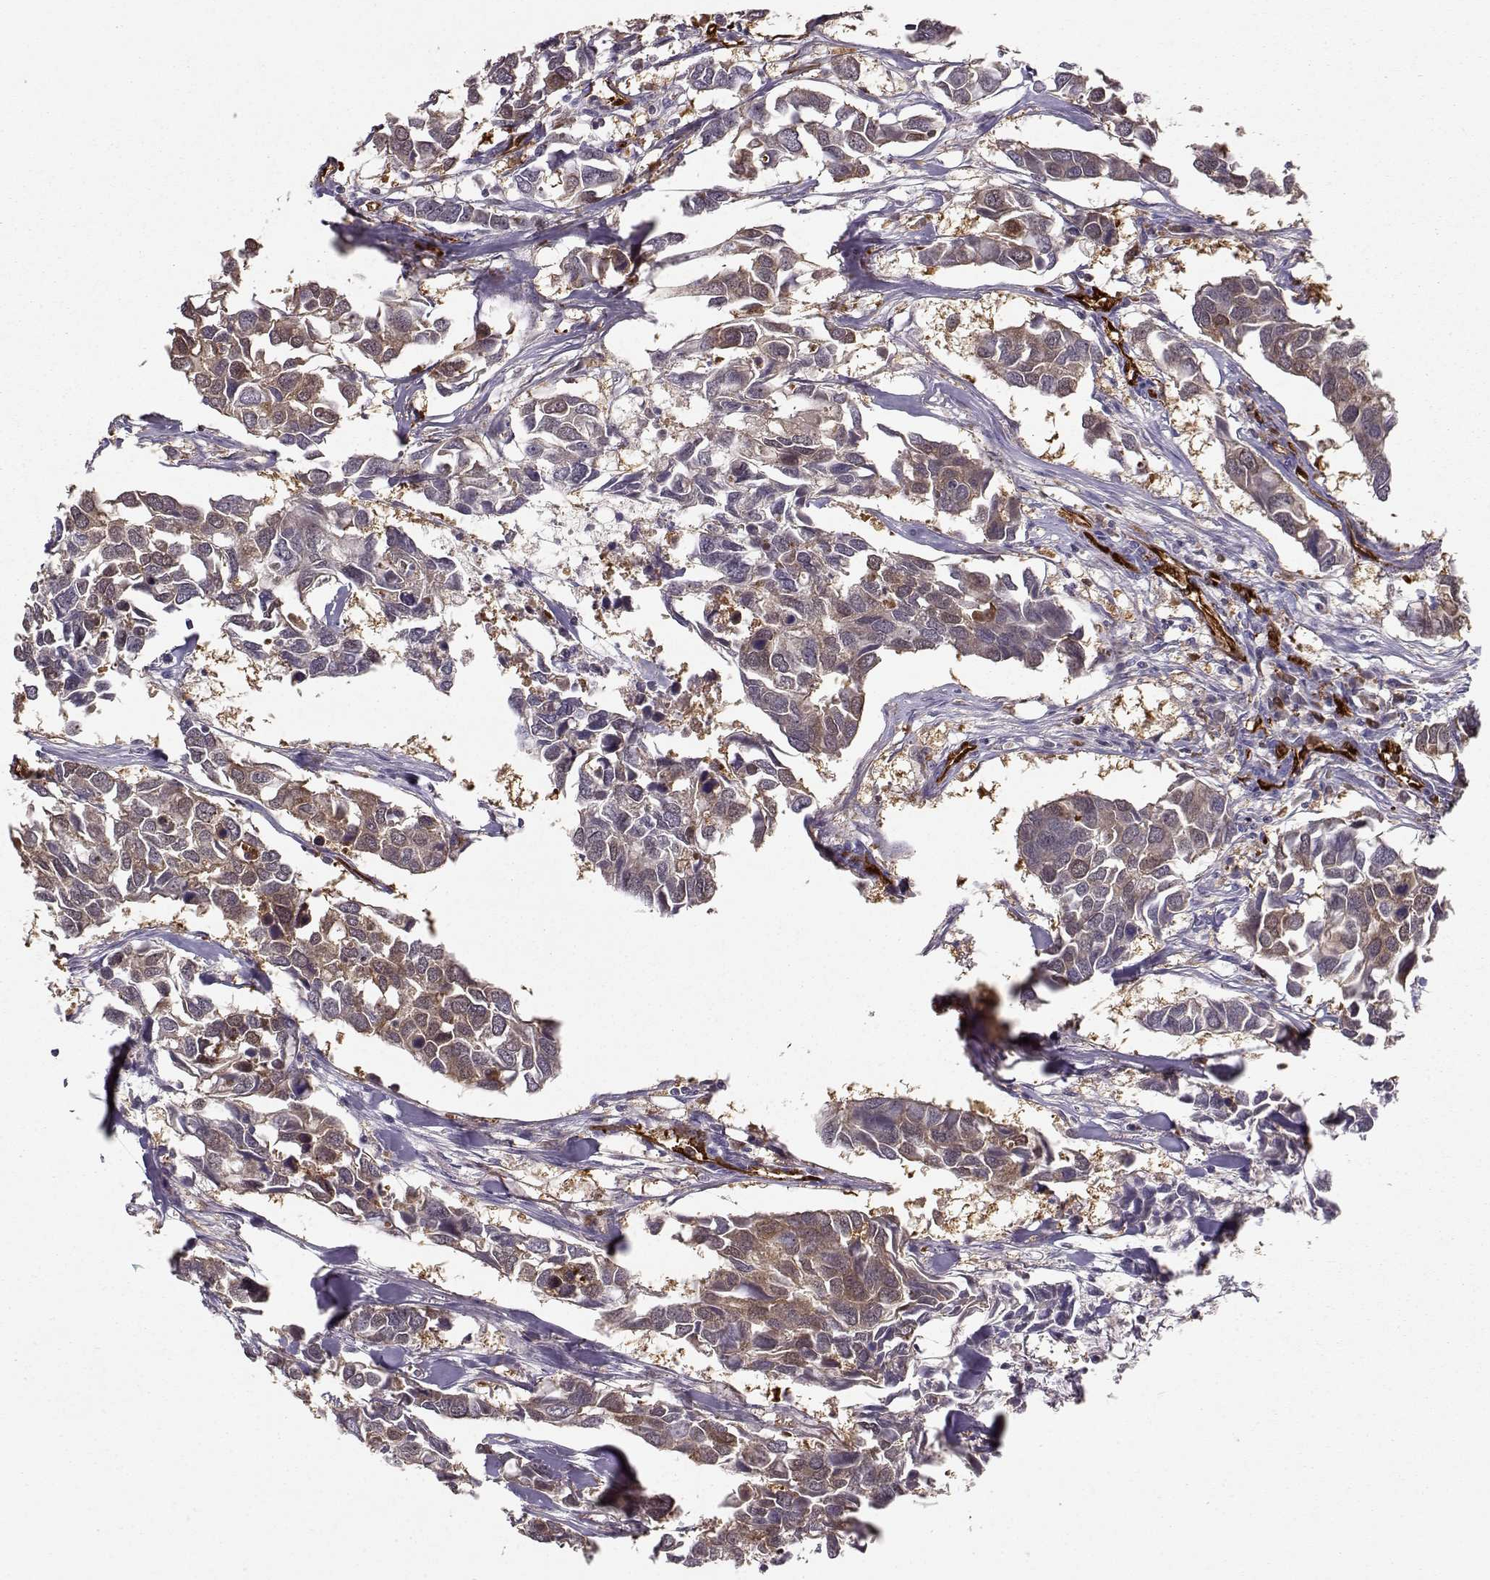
{"staining": {"intensity": "weak", "quantity": ">75%", "location": "cytoplasmic/membranous"}, "tissue": "breast cancer", "cell_type": "Tumor cells", "image_type": "cancer", "snomed": [{"axis": "morphology", "description": "Duct carcinoma"}, {"axis": "topography", "description": "Breast"}], "caption": "Breast cancer stained for a protein shows weak cytoplasmic/membranous positivity in tumor cells.", "gene": "PNP", "patient": {"sex": "female", "age": 83}}